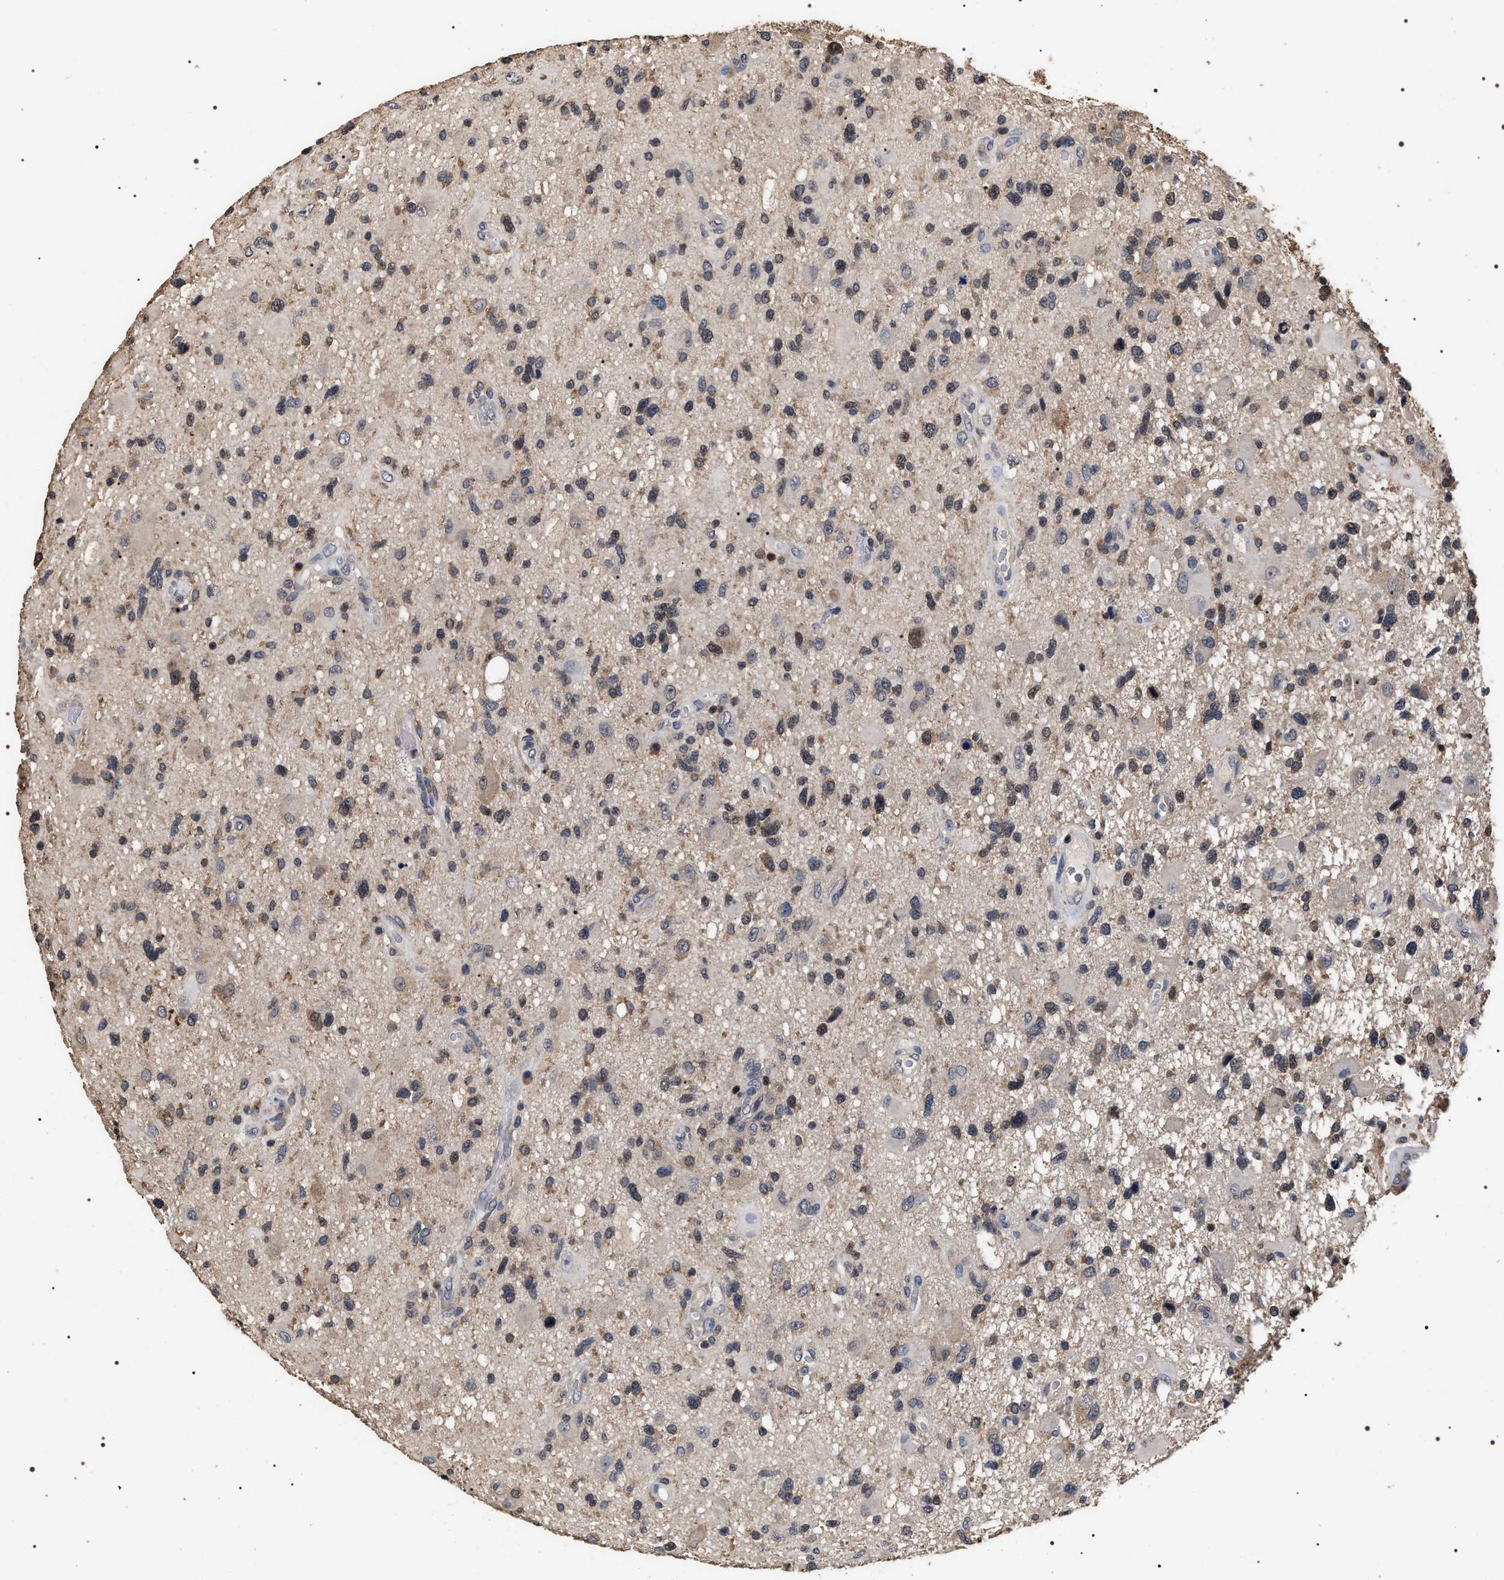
{"staining": {"intensity": "moderate", "quantity": "25%-75%", "location": "nuclear"}, "tissue": "glioma", "cell_type": "Tumor cells", "image_type": "cancer", "snomed": [{"axis": "morphology", "description": "Glioma, malignant, High grade"}, {"axis": "topography", "description": "Brain"}], "caption": "Approximately 25%-75% of tumor cells in malignant high-grade glioma display moderate nuclear protein expression as visualized by brown immunohistochemical staining.", "gene": "UPF3A", "patient": {"sex": "male", "age": 33}}